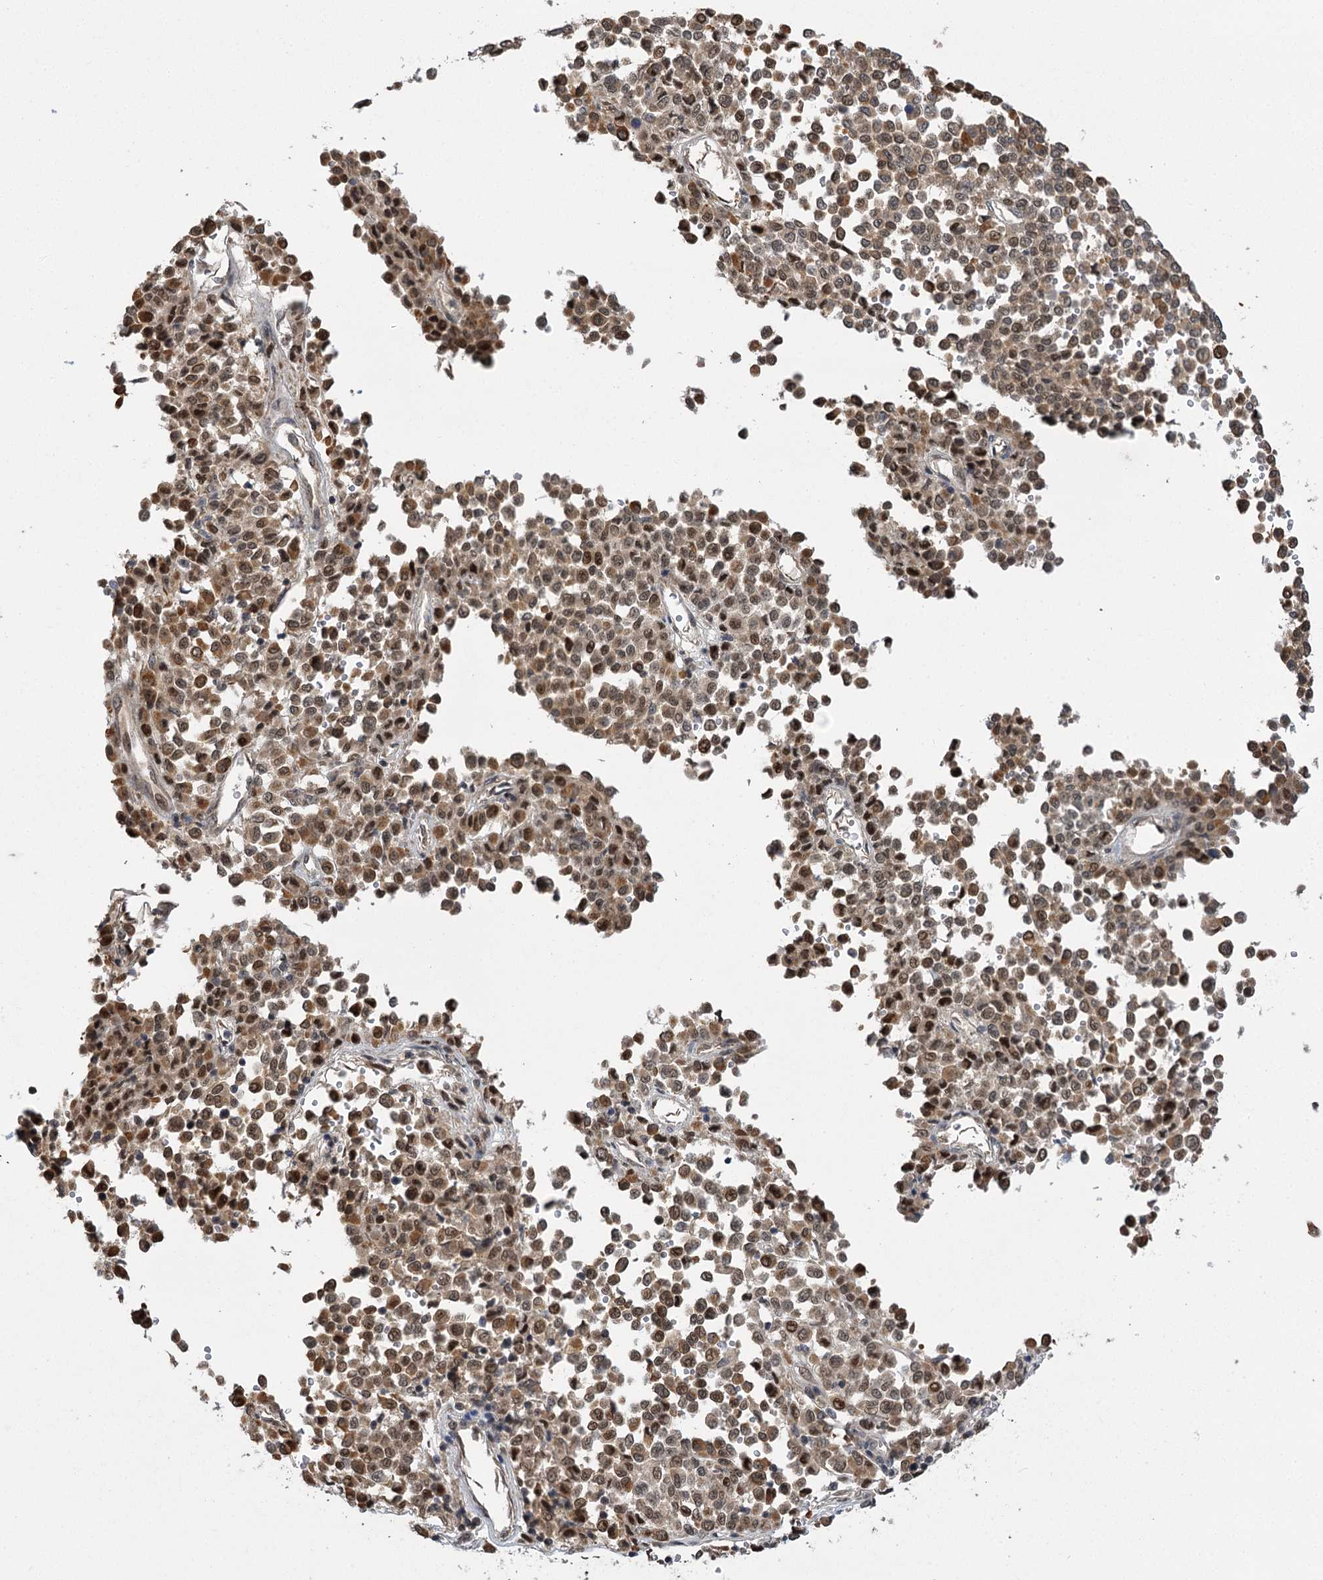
{"staining": {"intensity": "moderate", "quantity": ">75%", "location": "cytoplasmic/membranous,nuclear"}, "tissue": "melanoma", "cell_type": "Tumor cells", "image_type": "cancer", "snomed": [{"axis": "morphology", "description": "Malignant melanoma, Metastatic site"}, {"axis": "topography", "description": "Pancreas"}], "caption": "Protein expression analysis of human melanoma reveals moderate cytoplasmic/membranous and nuclear positivity in about >75% of tumor cells.", "gene": "SERGEF", "patient": {"sex": "female", "age": 30}}